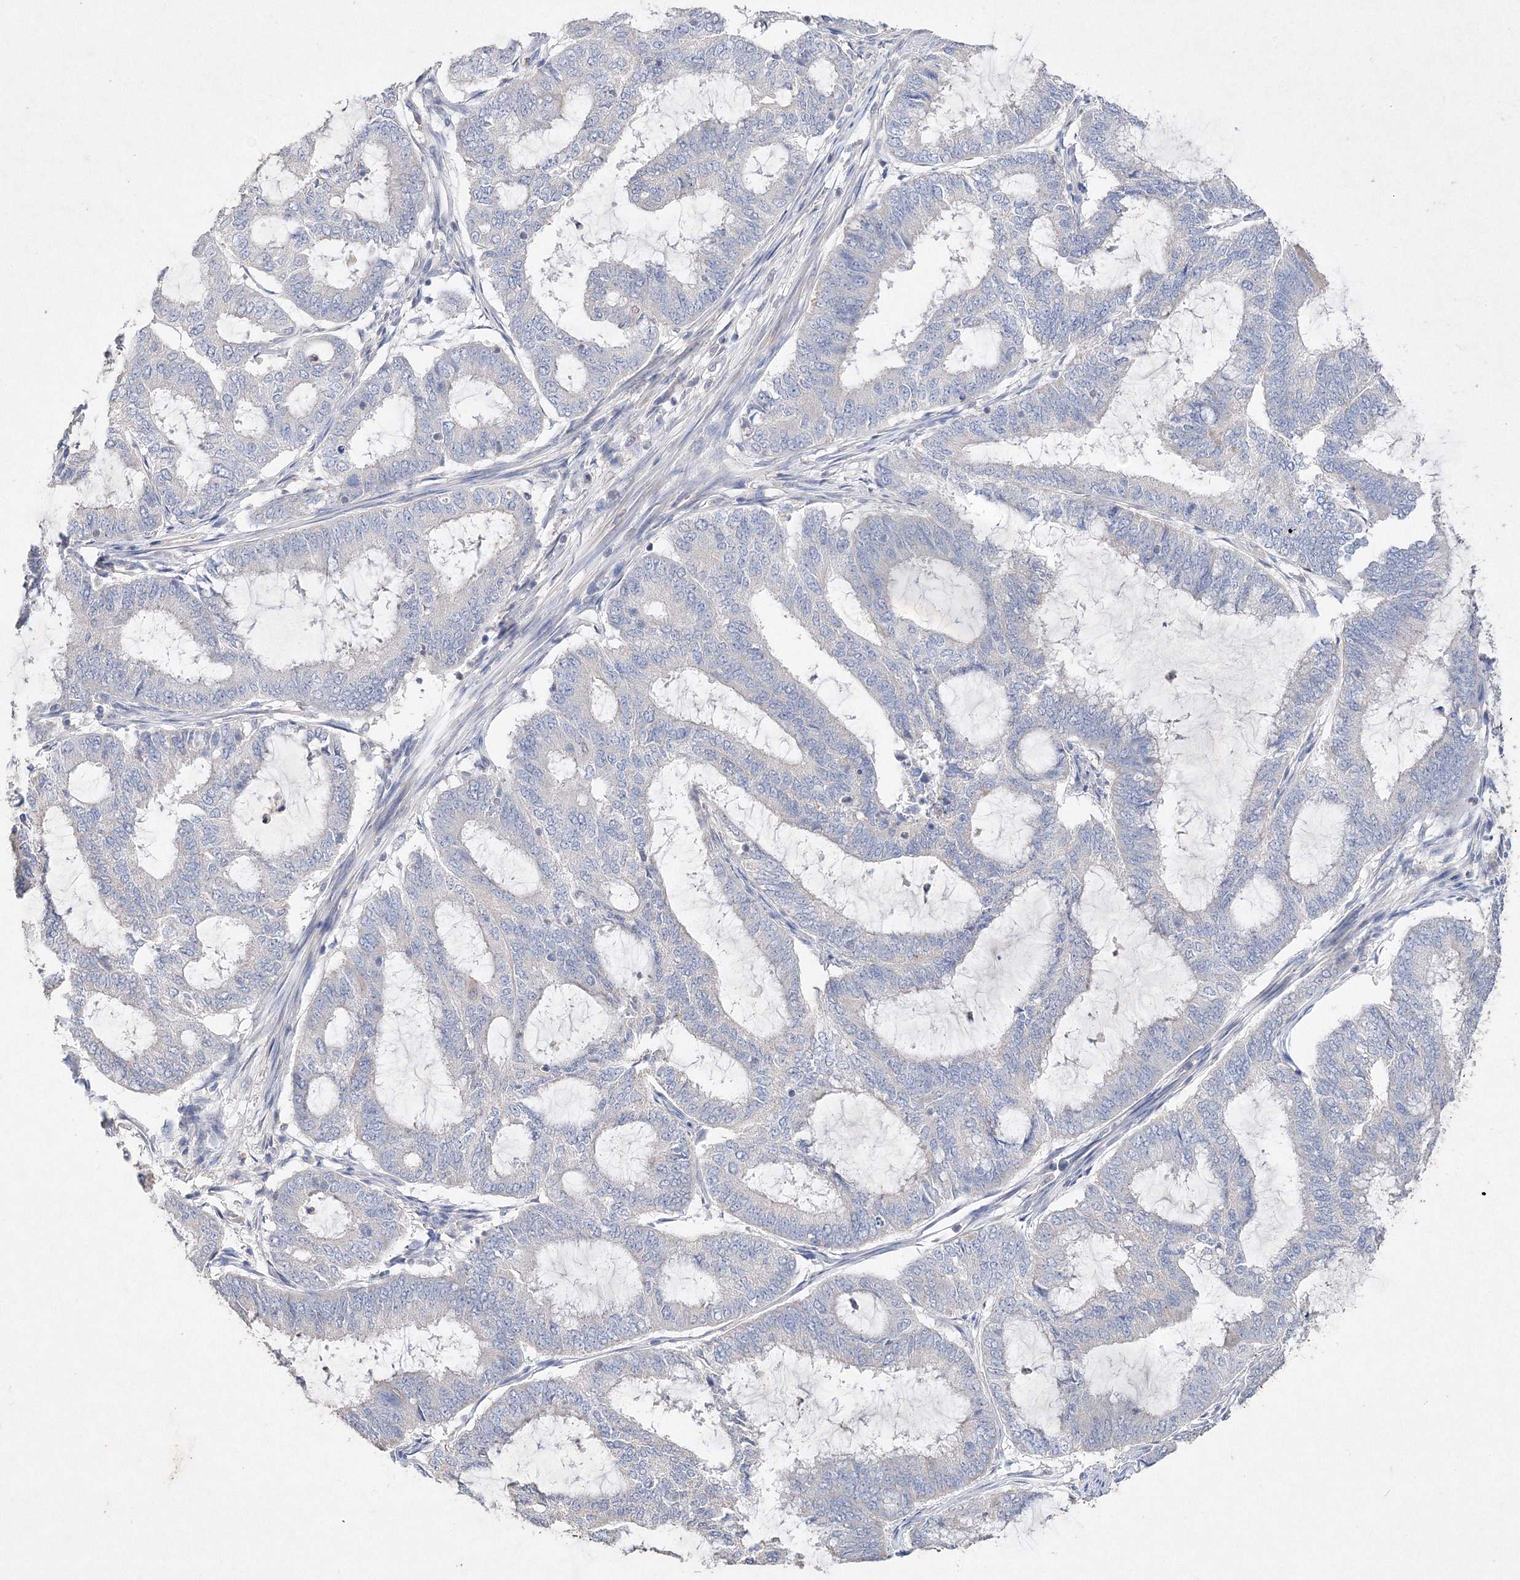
{"staining": {"intensity": "negative", "quantity": "none", "location": "none"}, "tissue": "endometrial cancer", "cell_type": "Tumor cells", "image_type": "cancer", "snomed": [{"axis": "morphology", "description": "Adenocarcinoma, NOS"}, {"axis": "topography", "description": "Endometrium"}], "caption": "Adenocarcinoma (endometrial) was stained to show a protein in brown. There is no significant expression in tumor cells.", "gene": "GLS", "patient": {"sex": "female", "age": 51}}